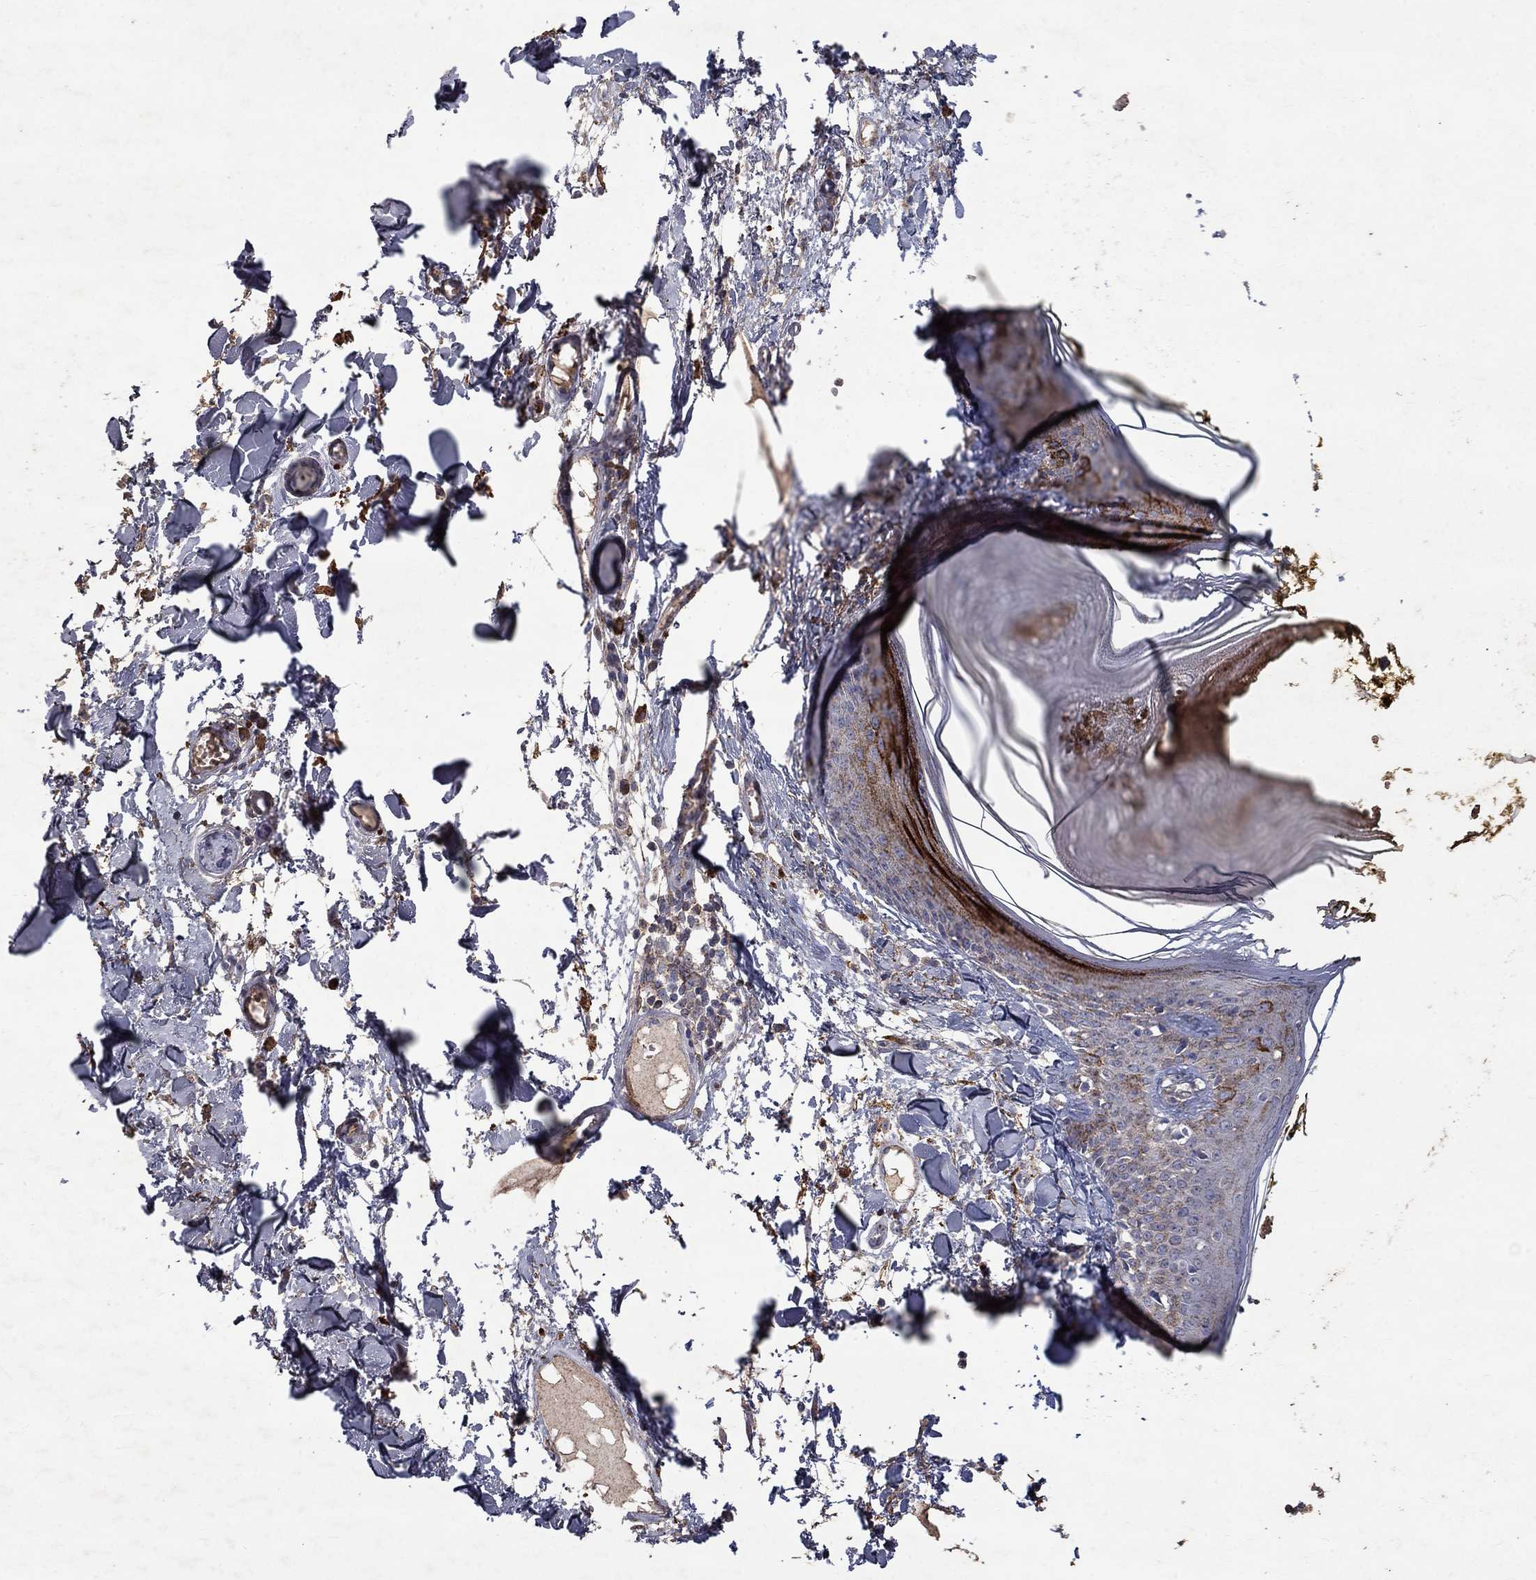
{"staining": {"intensity": "moderate", "quantity": "25%-75%", "location": "cytoplasmic/membranous"}, "tissue": "skin", "cell_type": "Fibroblasts", "image_type": "normal", "snomed": [{"axis": "morphology", "description": "Normal tissue, NOS"}, {"axis": "topography", "description": "Skin"}], "caption": "DAB (3,3'-diaminobenzidine) immunohistochemical staining of normal human skin reveals moderate cytoplasmic/membranous protein staining in approximately 25%-75% of fibroblasts.", "gene": "CD24", "patient": {"sex": "male", "age": 76}}